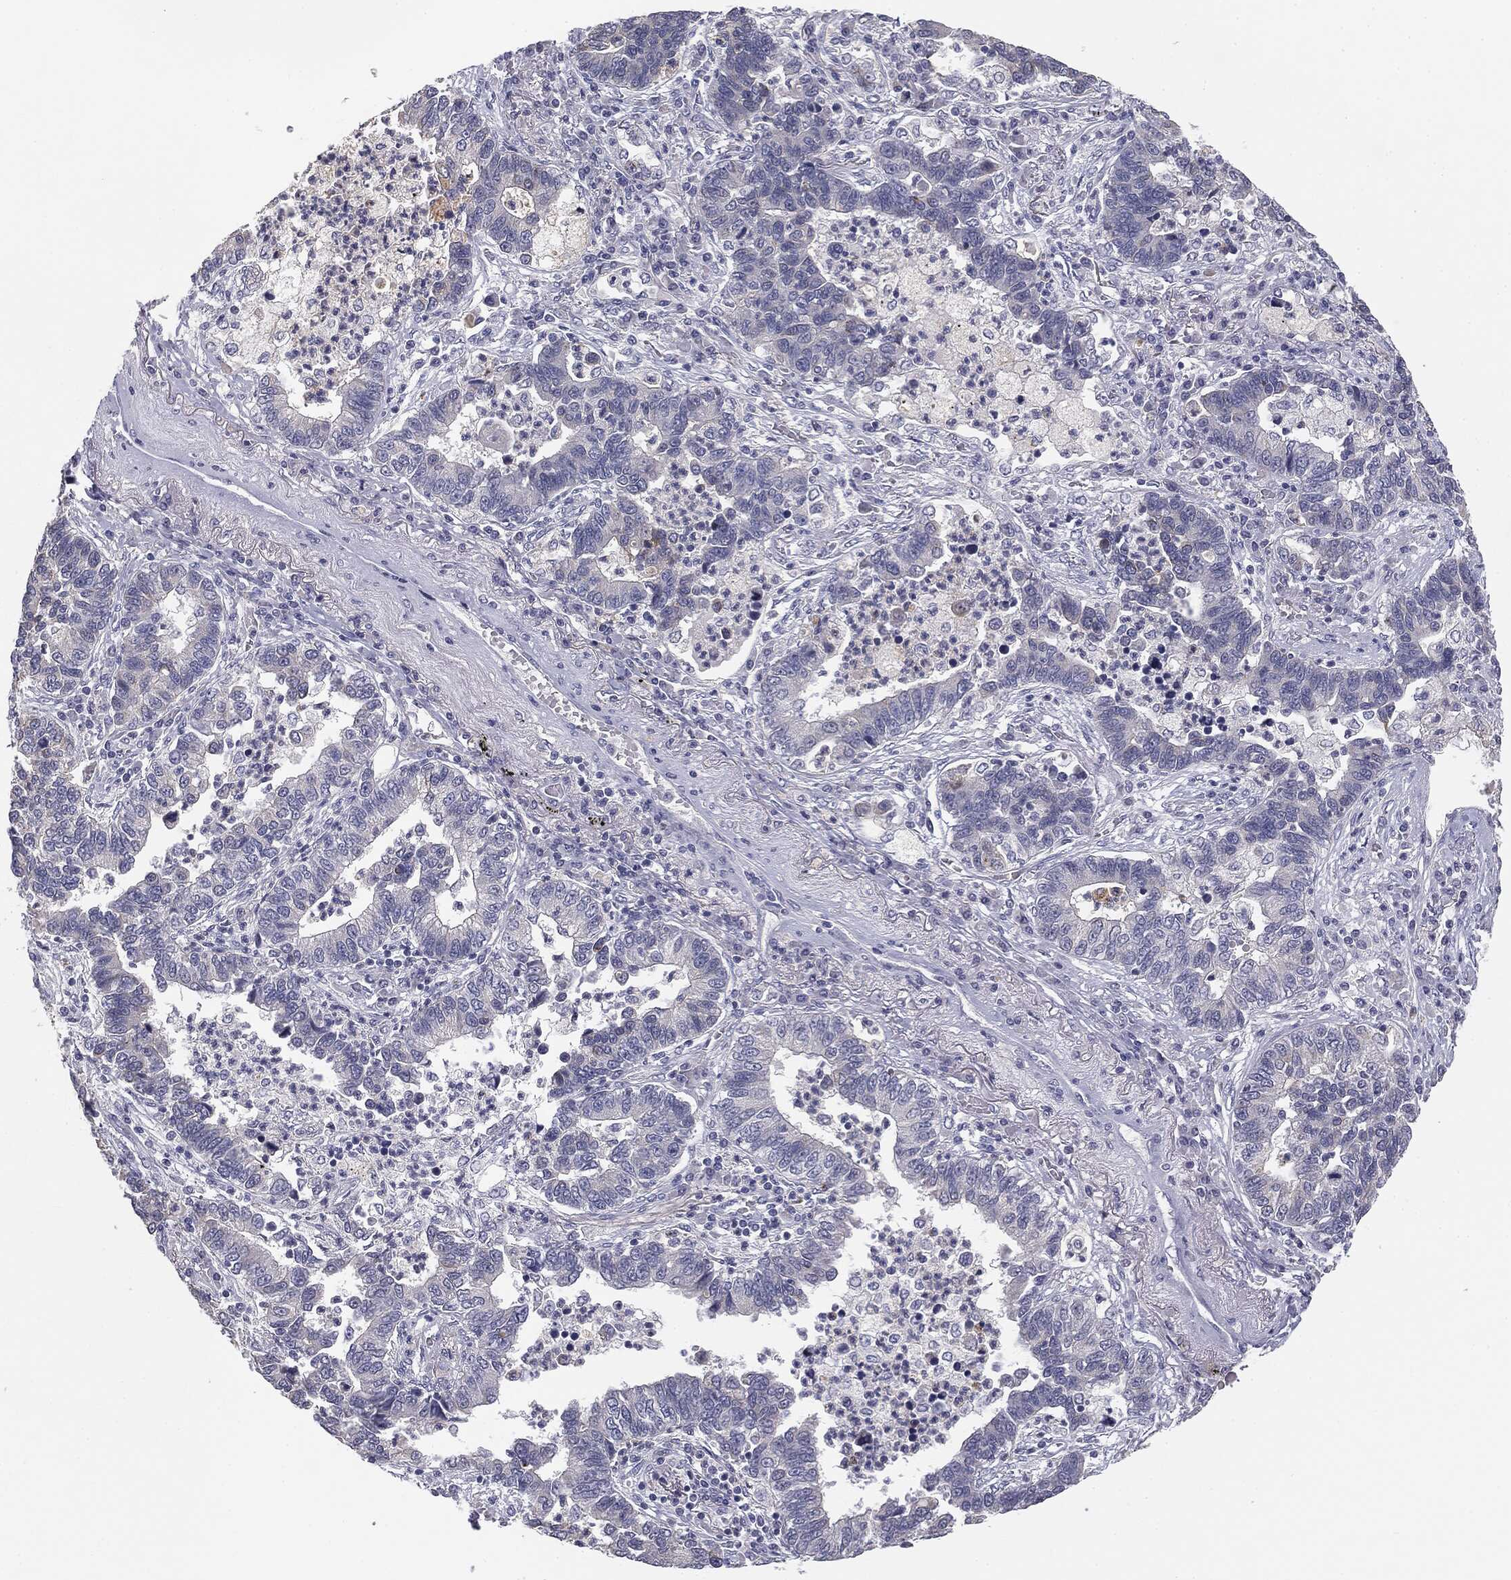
{"staining": {"intensity": "negative", "quantity": "none", "location": "none"}, "tissue": "lung cancer", "cell_type": "Tumor cells", "image_type": "cancer", "snomed": [{"axis": "morphology", "description": "Adenocarcinoma, NOS"}, {"axis": "topography", "description": "Lung"}], "caption": "Immunohistochemical staining of human lung adenocarcinoma displays no significant positivity in tumor cells.", "gene": "MUC1", "patient": {"sex": "female", "age": 57}}